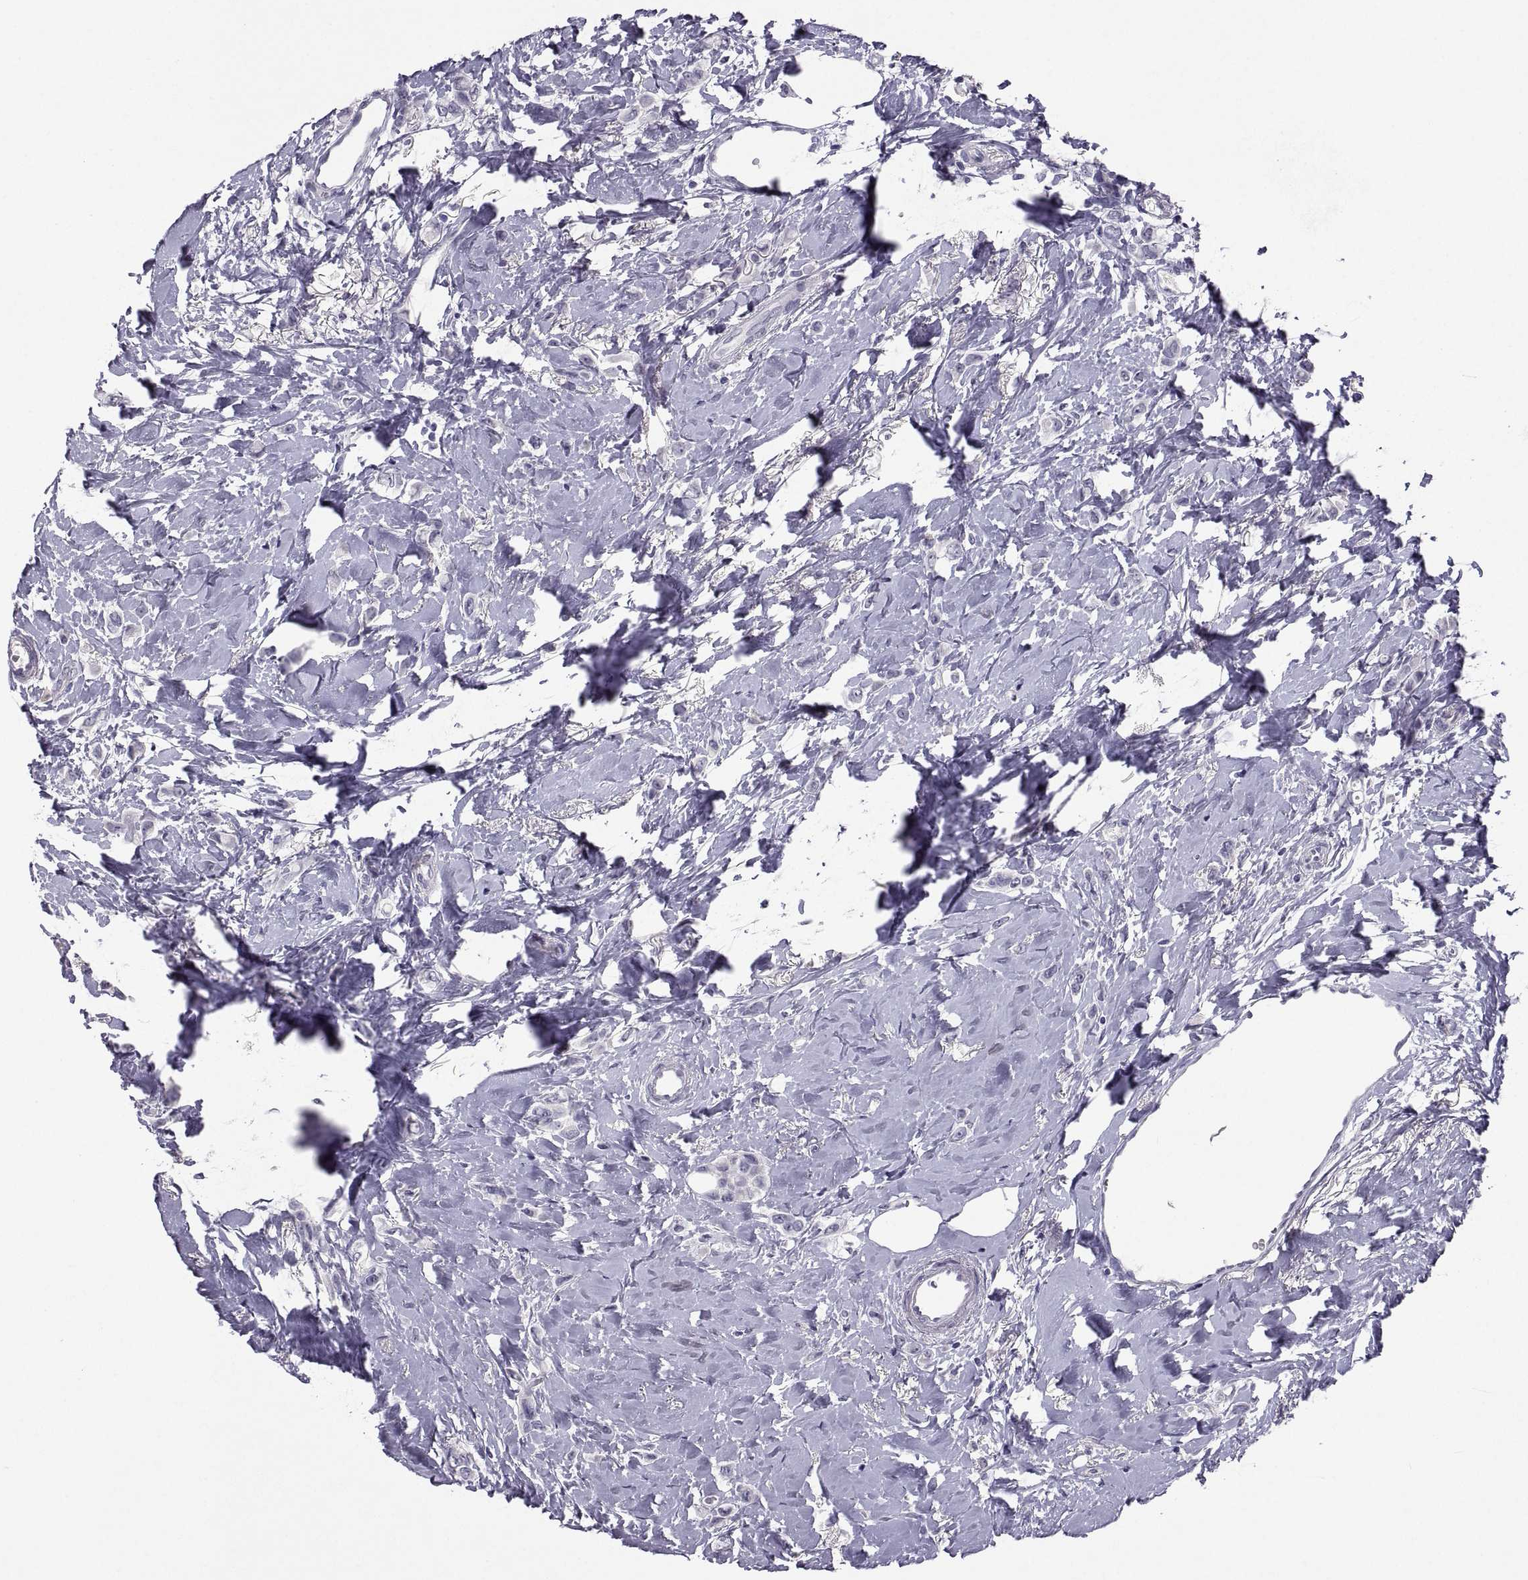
{"staining": {"intensity": "negative", "quantity": "none", "location": "none"}, "tissue": "breast cancer", "cell_type": "Tumor cells", "image_type": "cancer", "snomed": [{"axis": "morphology", "description": "Lobular carcinoma"}, {"axis": "topography", "description": "Breast"}], "caption": "Immunohistochemical staining of breast lobular carcinoma displays no significant positivity in tumor cells.", "gene": "SOX21", "patient": {"sex": "female", "age": 66}}